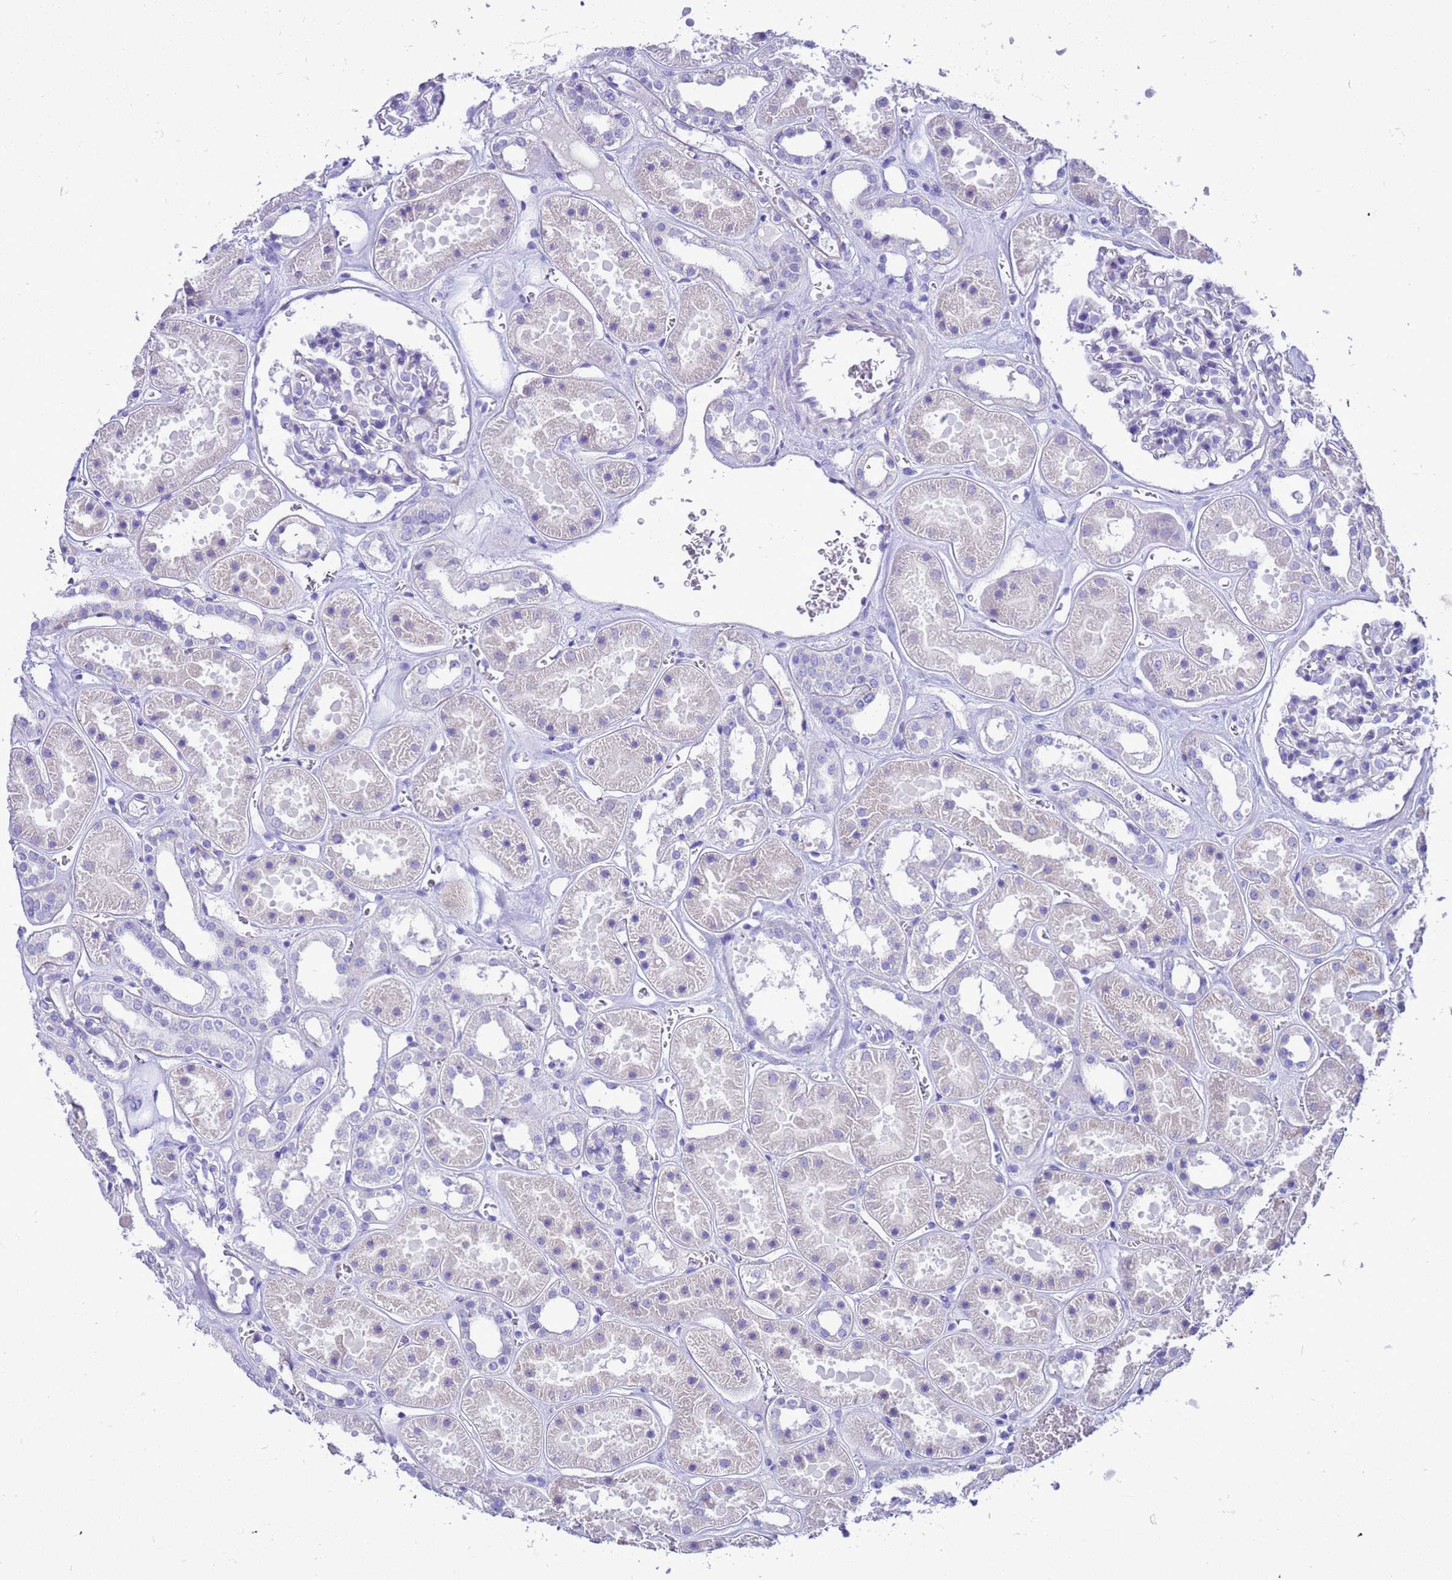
{"staining": {"intensity": "negative", "quantity": "none", "location": "none"}, "tissue": "kidney", "cell_type": "Cells in glomeruli", "image_type": "normal", "snomed": [{"axis": "morphology", "description": "Normal tissue, NOS"}, {"axis": "topography", "description": "Kidney"}], "caption": "Cells in glomeruli are negative for brown protein staining in benign kidney. Brightfield microscopy of immunohistochemistry stained with DAB (3,3'-diaminobenzidine) (brown) and hematoxylin (blue), captured at high magnification.", "gene": "BEST2", "patient": {"sex": "female", "age": 41}}